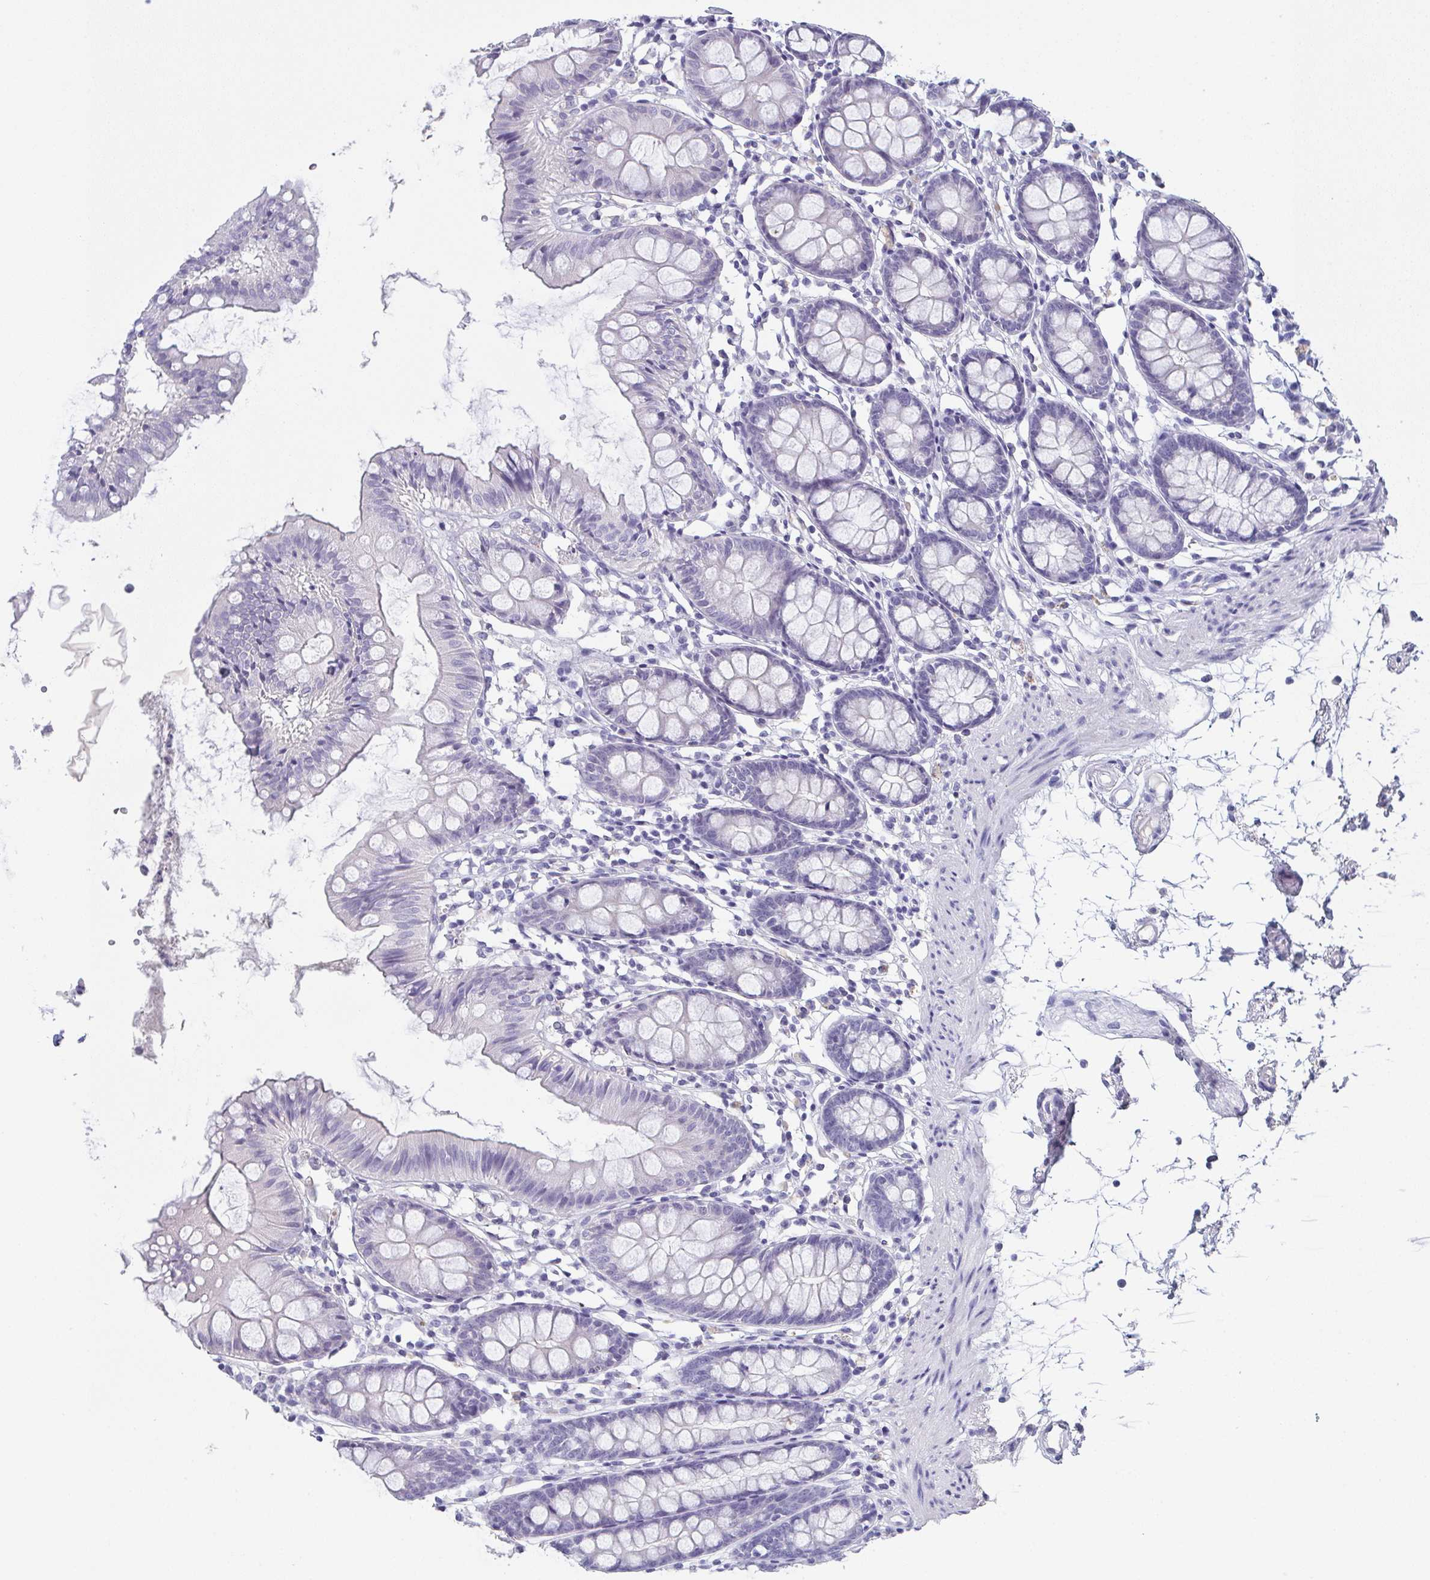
{"staining": {"intensity": "negative", "quantity": "none", "location": "none"}, "tissue": "colon", "cell_type": "Endothelial cells", "image_type": "normal", "snomed": [{"axis": "morphology", "description": "Normal tissue, NOS"}, {"axis": "topography", "description": "Colon"}], "caption": "Immunohistochemical staining of unremarkable human colon demonstrates no significant staining in endothelial cells.", "gene": "SLC36A2", "patient": {"sex": "female", "age": 84}}